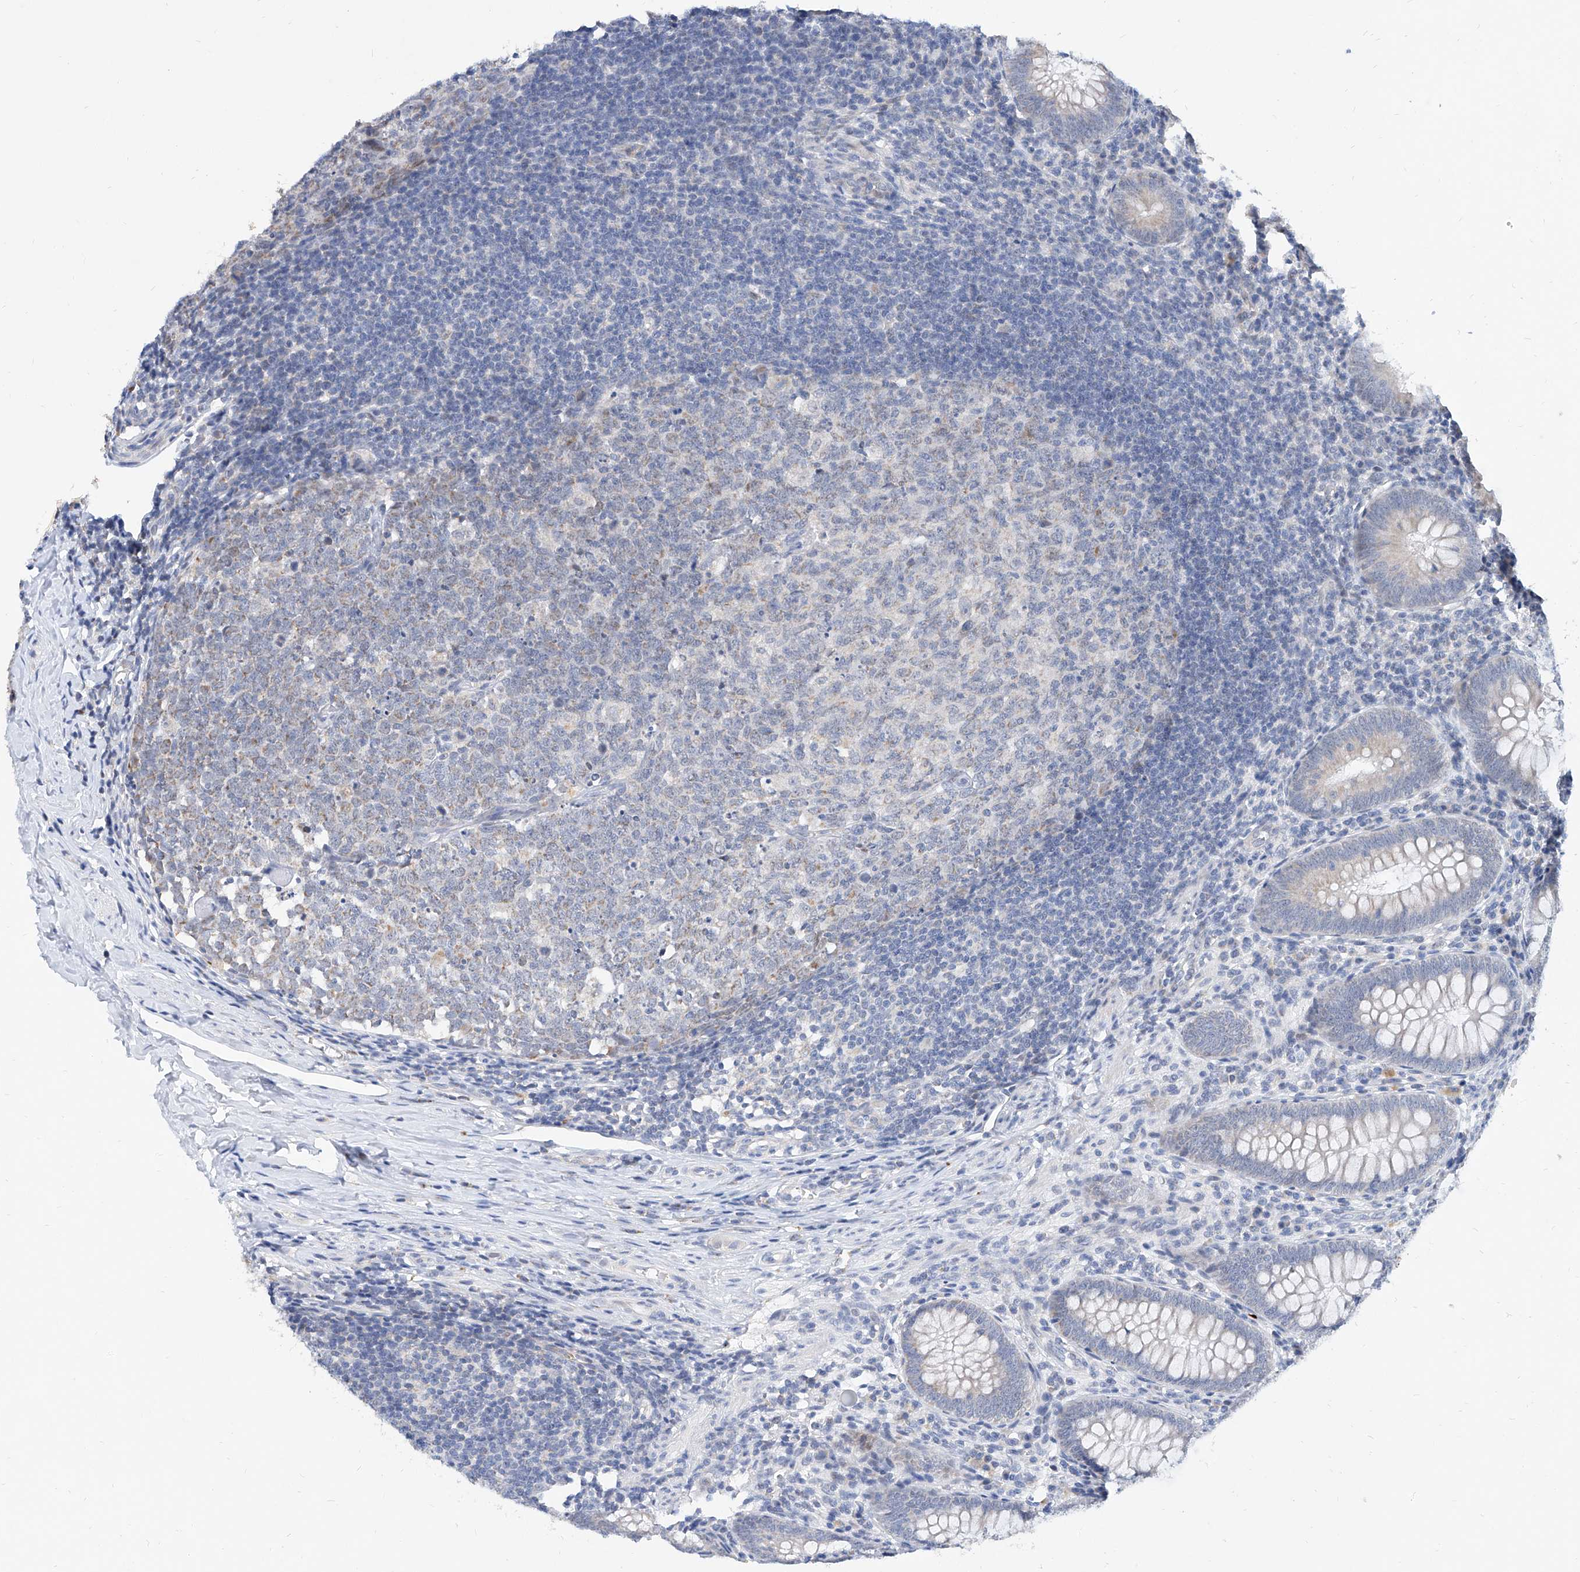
{"staining": {"intensity": "weak", "quantity": "25%-75%", "location": "cytoplasmic/membranous"}, "tissue": "appendix", "cell_type": "Glandular cells", "image_type": "normal", "snomed": [{"axis": "morphology", "description": "Normal tissue, NOS"}, {"axis": "topography", "description": "Appendix"}], "caption": "Human appendix stained for a protein (brown) displays weak cytoplasmic/membranous positive expression in approximately 25%-75% of glandular cells.", "gene": "BPTF", "patient": {"sex": "male", "age": 14}}